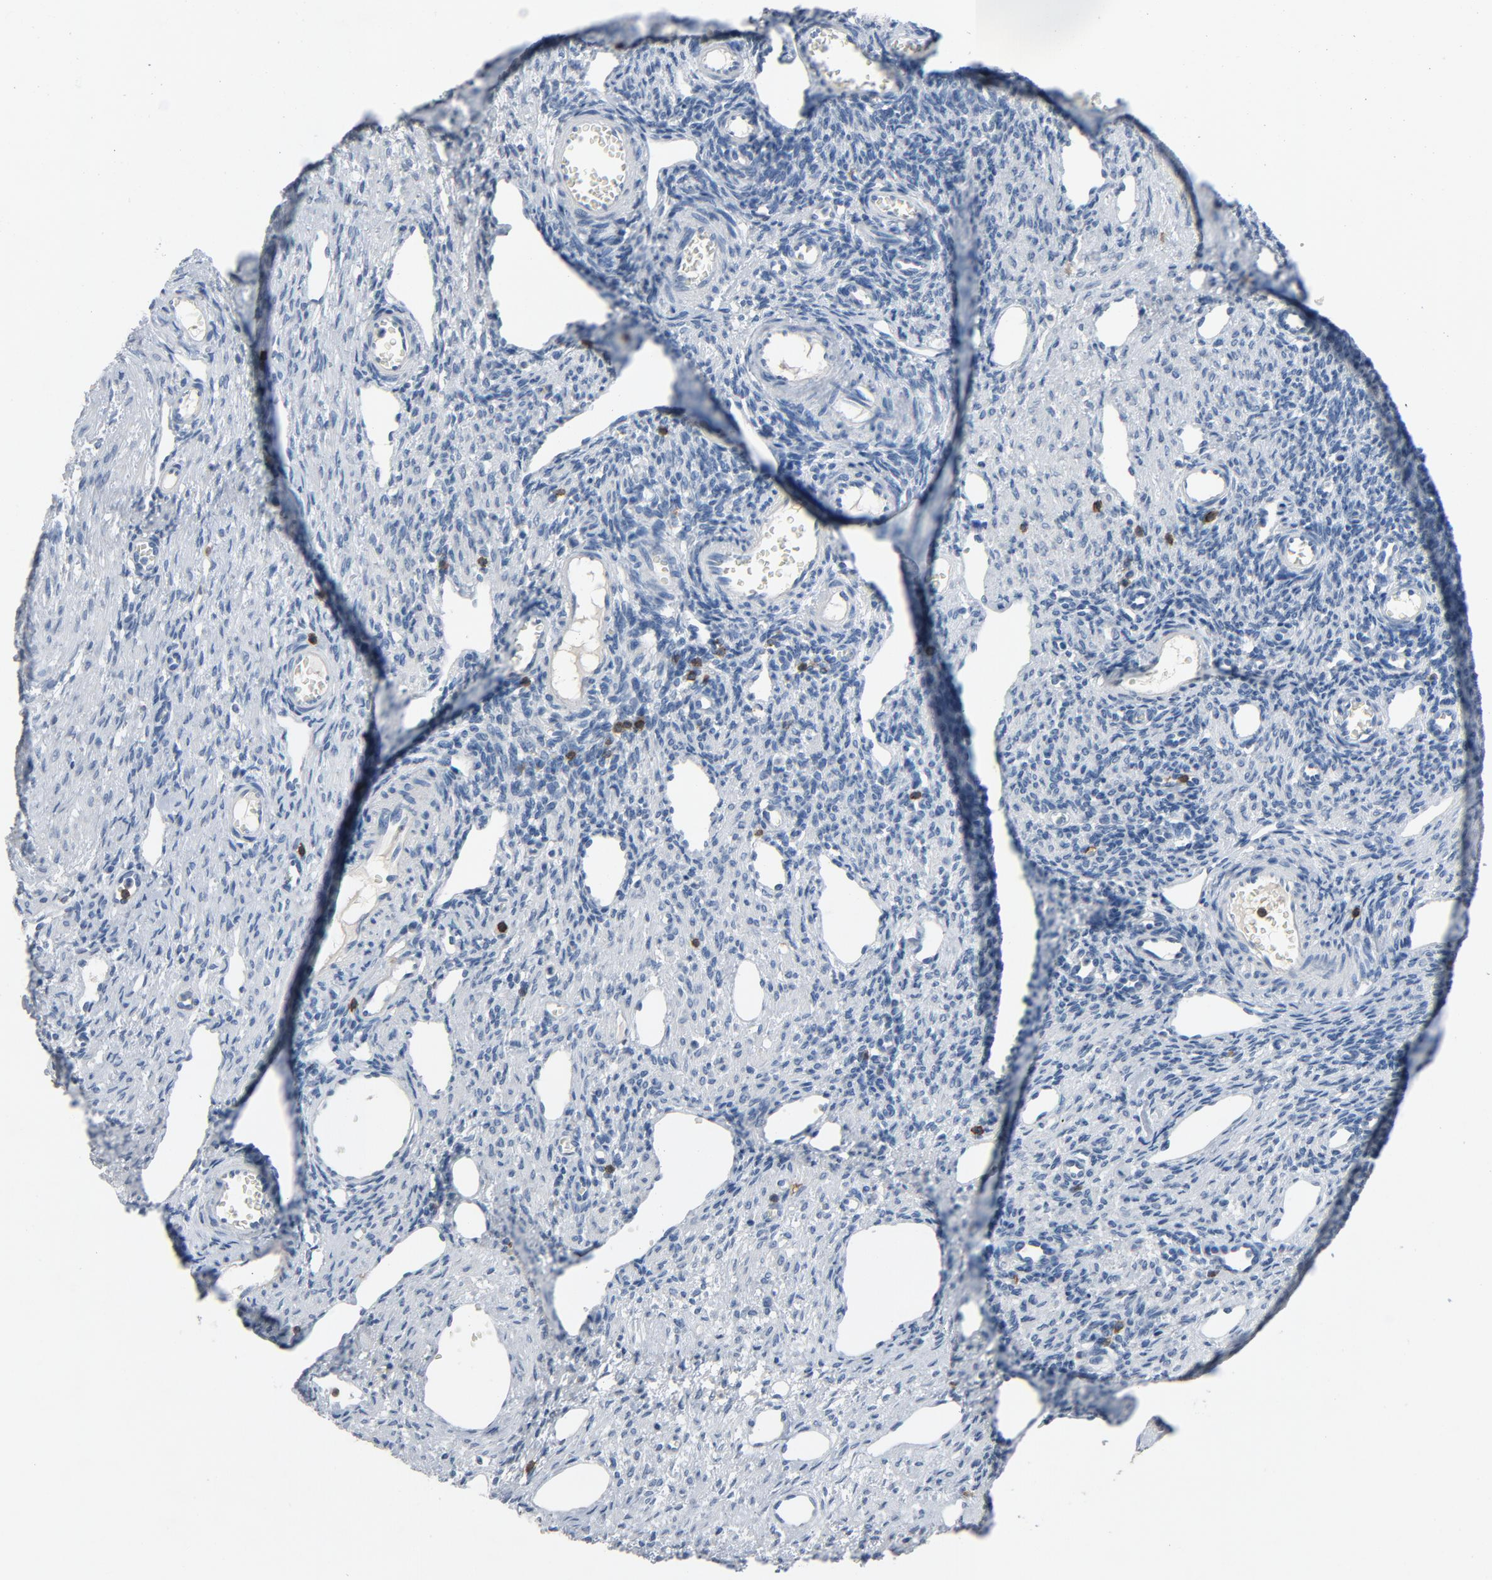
{"staining": {"intensity": "negative", "quantity": "none", "location": "none"}, "tissue": "ovary", "cell_type": "Ovarian stroma cells", "image_type": "normal", "snomed": [{"axis": "morphology", "description": "Normal tissue, NOS"}, {"axis": "topography", "description": "Ovary"}], "caption": "Immunohistochemical staining of benign ovary demonstrates no significant expression in ovarian stroma cells.", "gene": "LCK", "patient": {"sex": "female", "age": 33}}